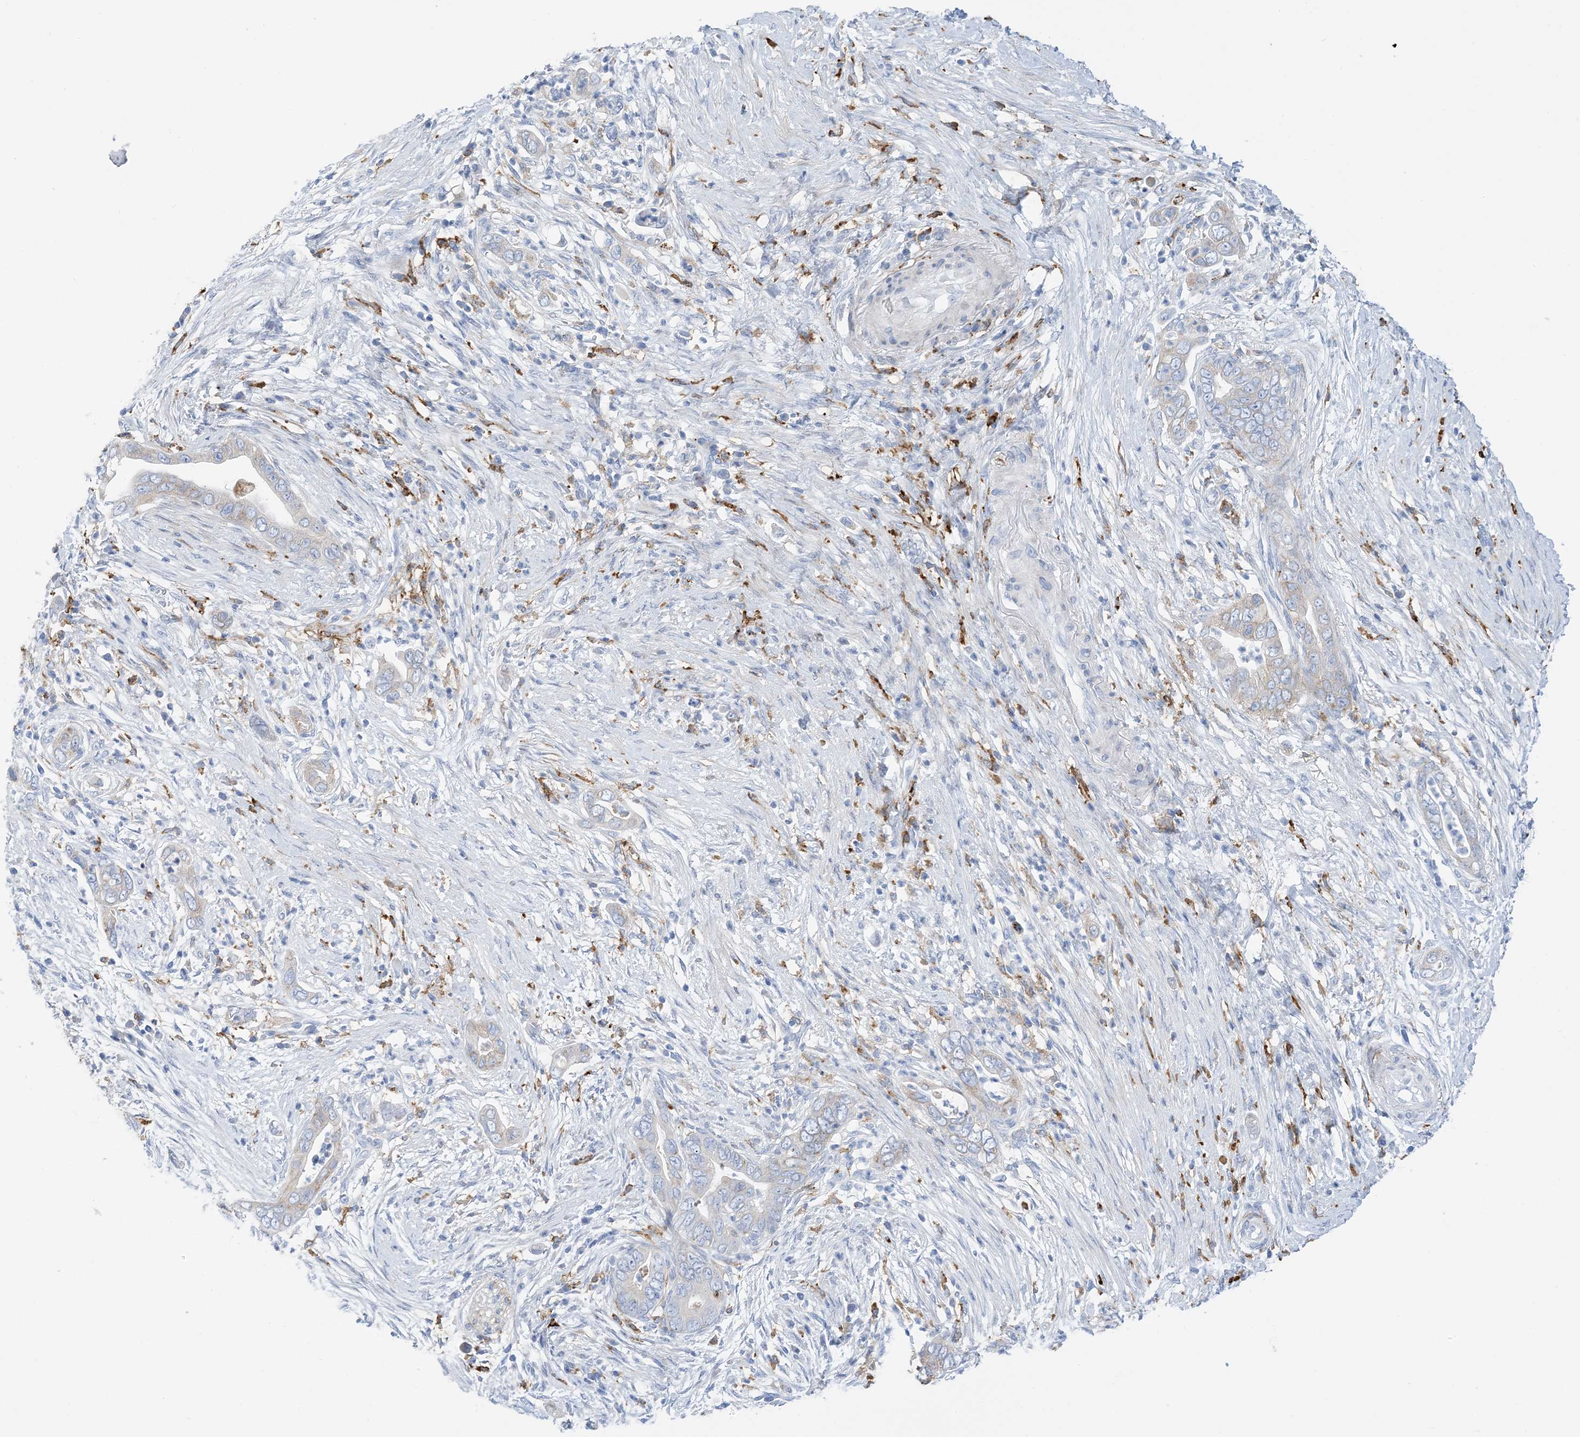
{"staining": {"intensity": "negative", "quantity": "none", "location": "none"}, "tissue": "pancreatic cancer", "cell_type": "Tumor cells", "image_type": "cancer", "snomed": [{"axis": "morphology", "description": "Adenocarcinoma, NOS"}, {"axis": "topography", "description": "Pancreas"}], "caption": "IHC of human pancreatic adenocarcinoma shows no expression in tumor cells.", "gene": "DPH3", "patient": {"sex": "male", "age": 75}}